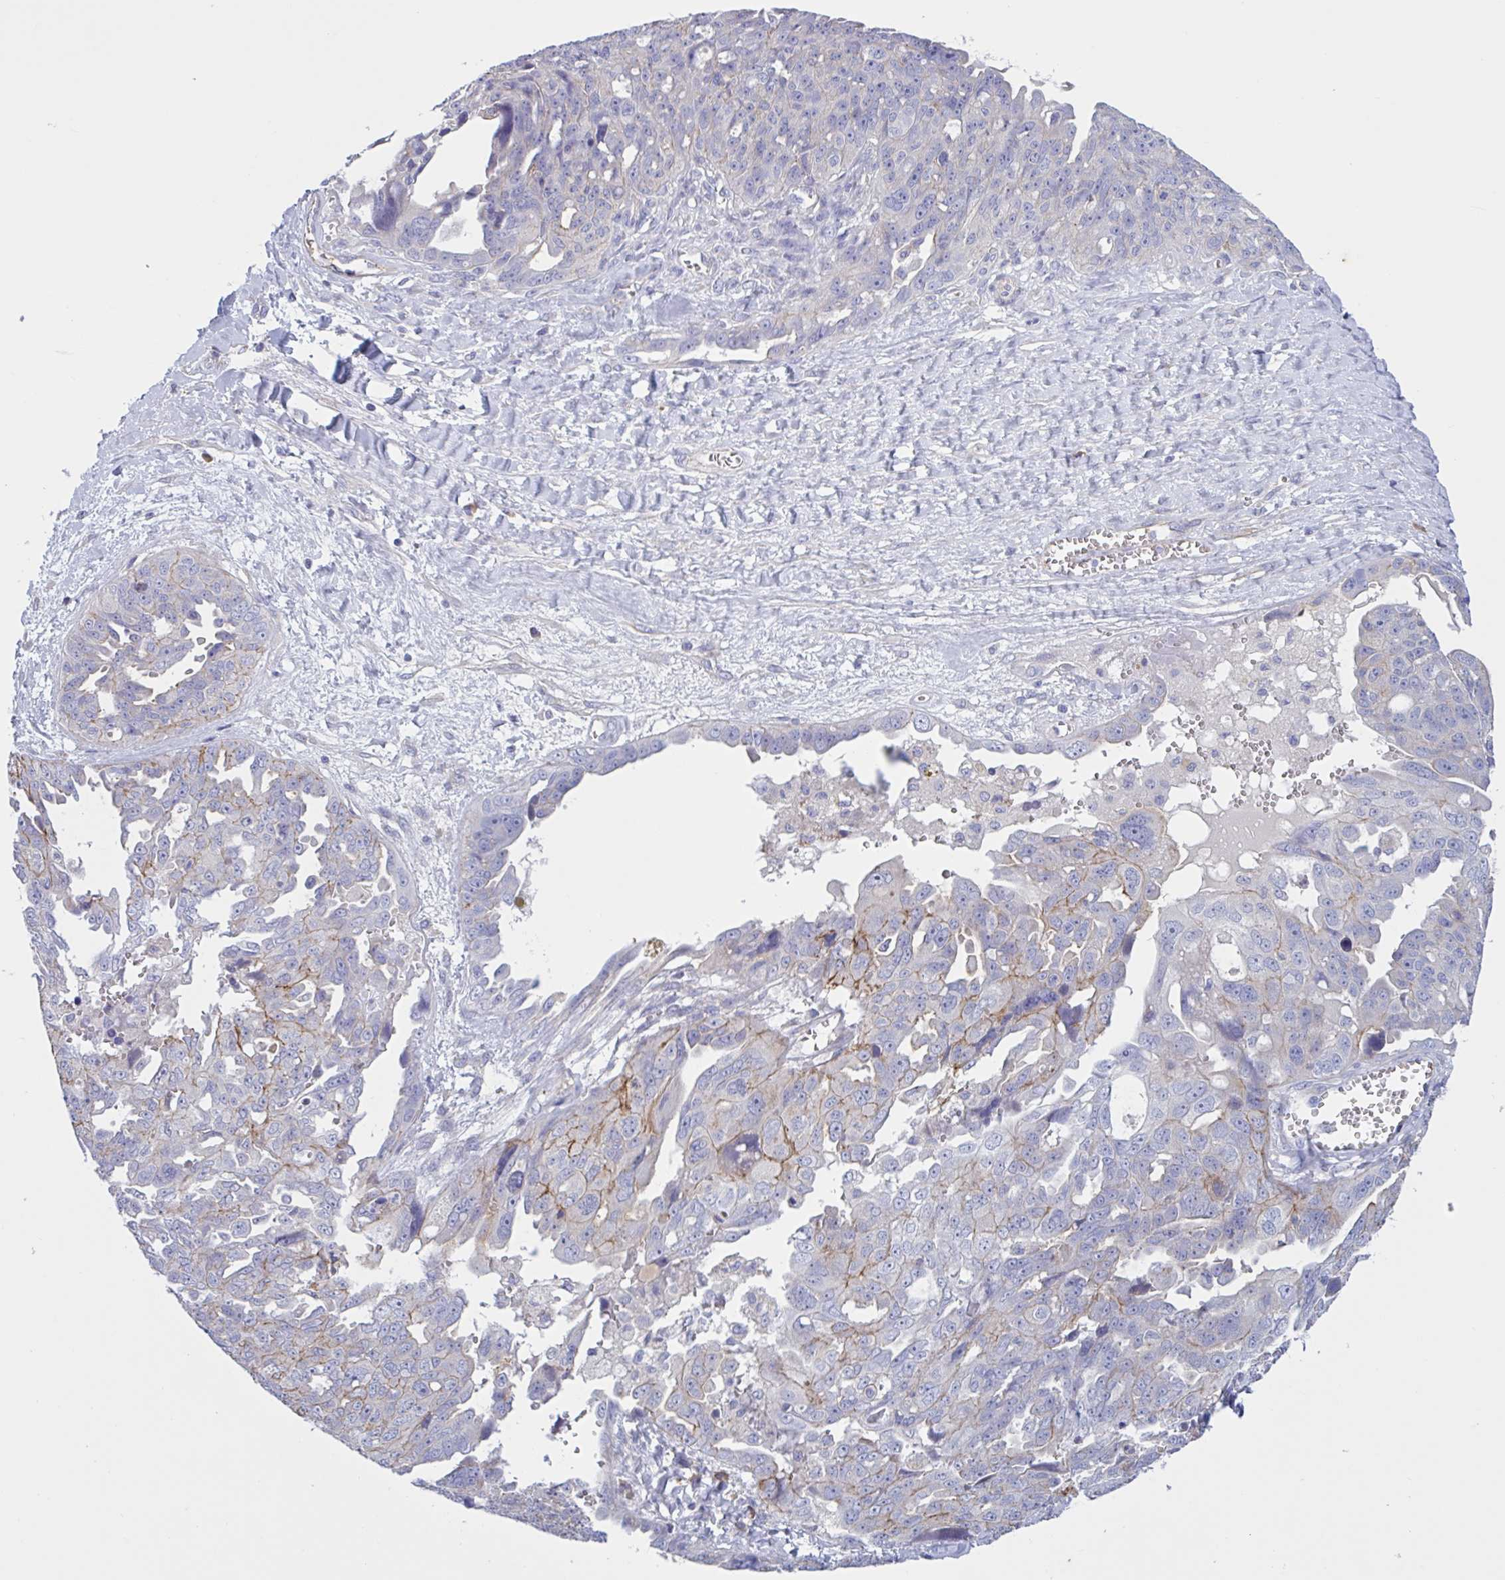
{"staining": {"intensity": "moderate", "quantity": "<25%", "location": "cytoplasmic/membranous"}, "tissue": "ovarian cancer", "cell_type": "Tumor cells", "image_type": "cancer", "snomed": [{"axis": "morphology", "description": "Carcinoma, endometroid"}, {"axis": "topography", "description": "Ovary"}], "caption": "The immunohistochemical stain labels moderate cytoplasmic/membranous positivity in tumor cells of endometroid carcinoma (ovarian) tissue.", "gene": "SLC66A1", "patient": {"sex": "female", "age": 70}}